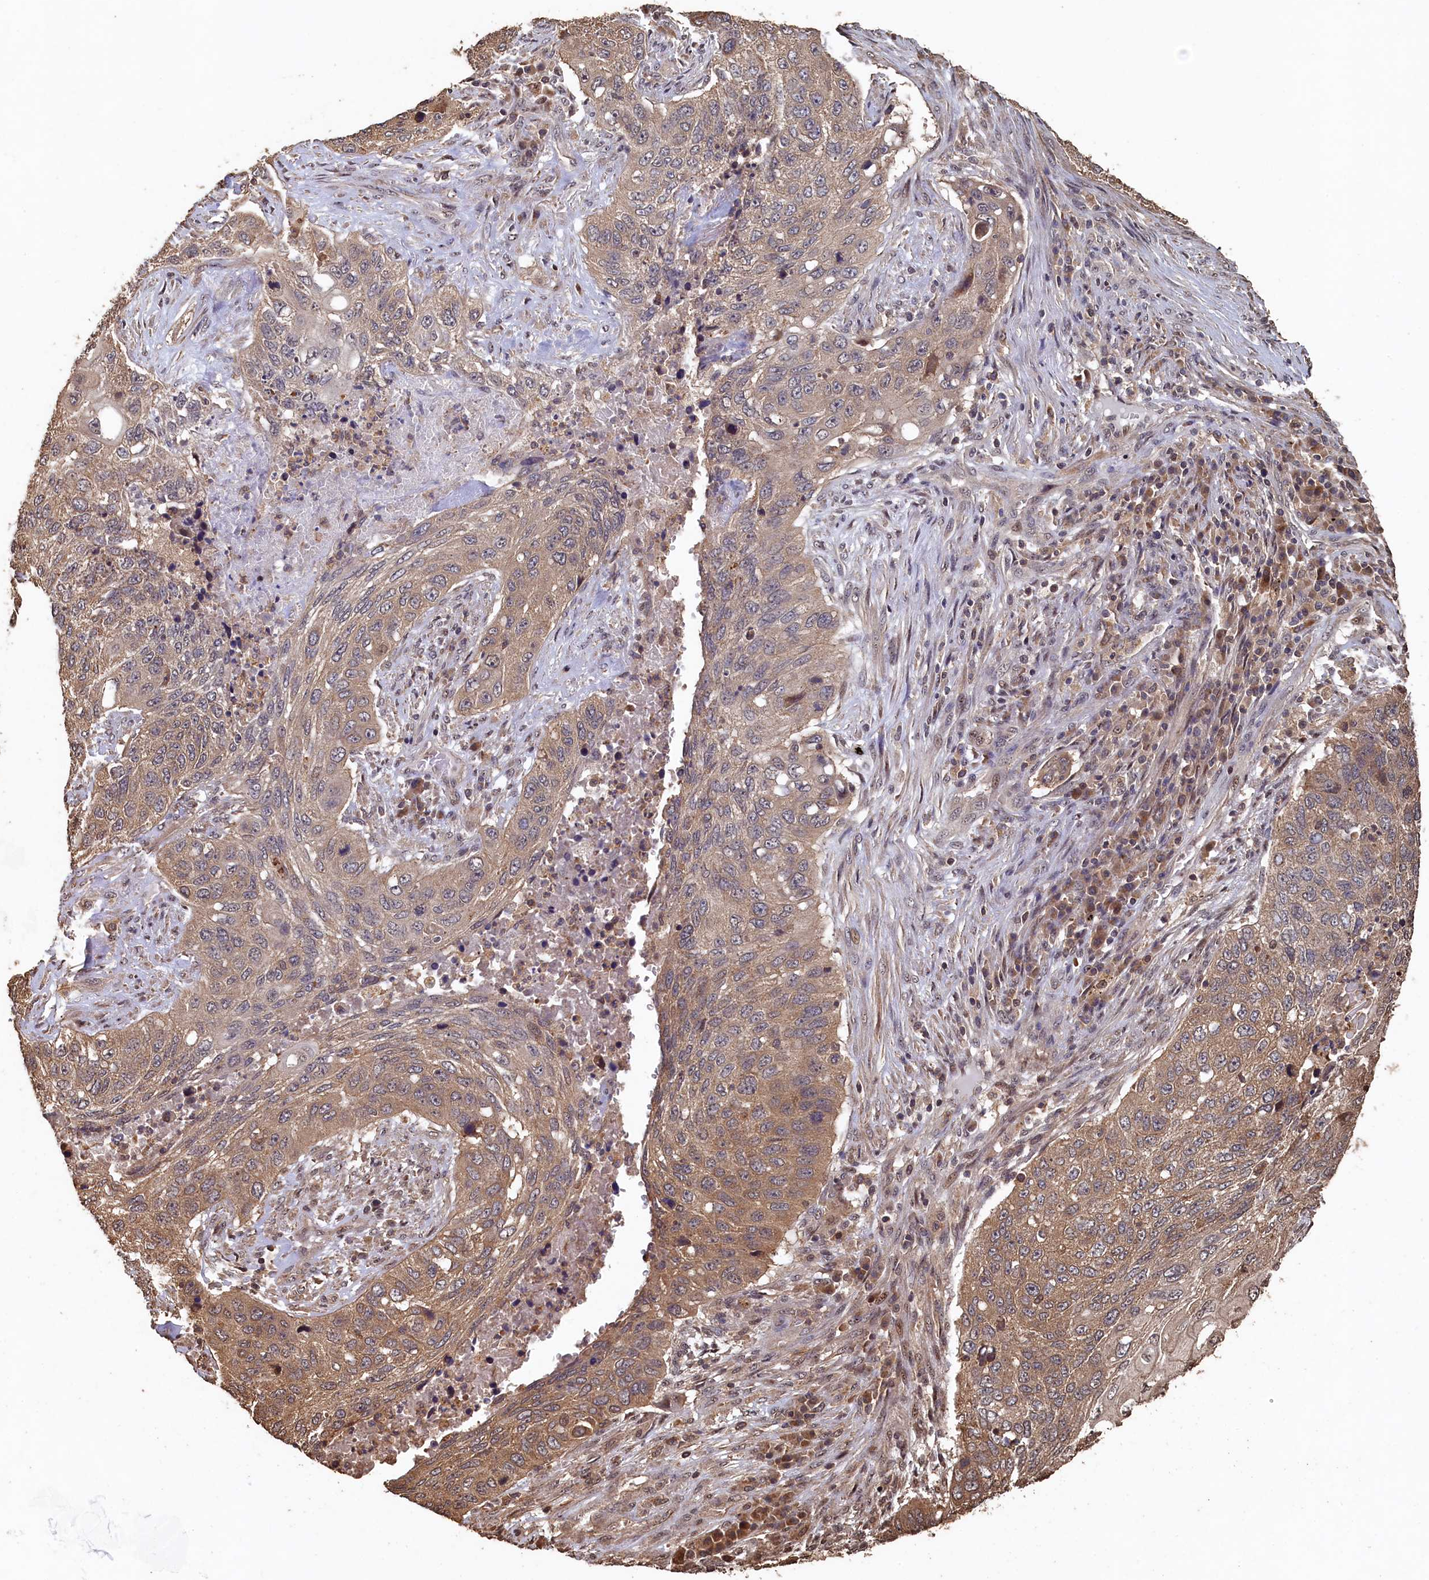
{"staining": {"intensity": "weak", "quantity": "25%-75%", "location": "cytoplasmic/membranous"}, "tissue": "lung cancer", "cell_type": "Tumor cells", "image_type": "cancer", "snomed": [{"axis": "morphology", "description": "Squamous cell carcinoma, NOS"}, {"axis": "topography", "description": "Lung"}], "caption": "A high-resolution histopathology image shows immunohistochemistry staining of lung cancer (squamous cell carcinoma), which exhibits weak cytoplasmic/membranous staining in approximately 25%-75% of tumor cells.", "gene": "PIGN", "patient": {"sex": "female", "age": 63}}